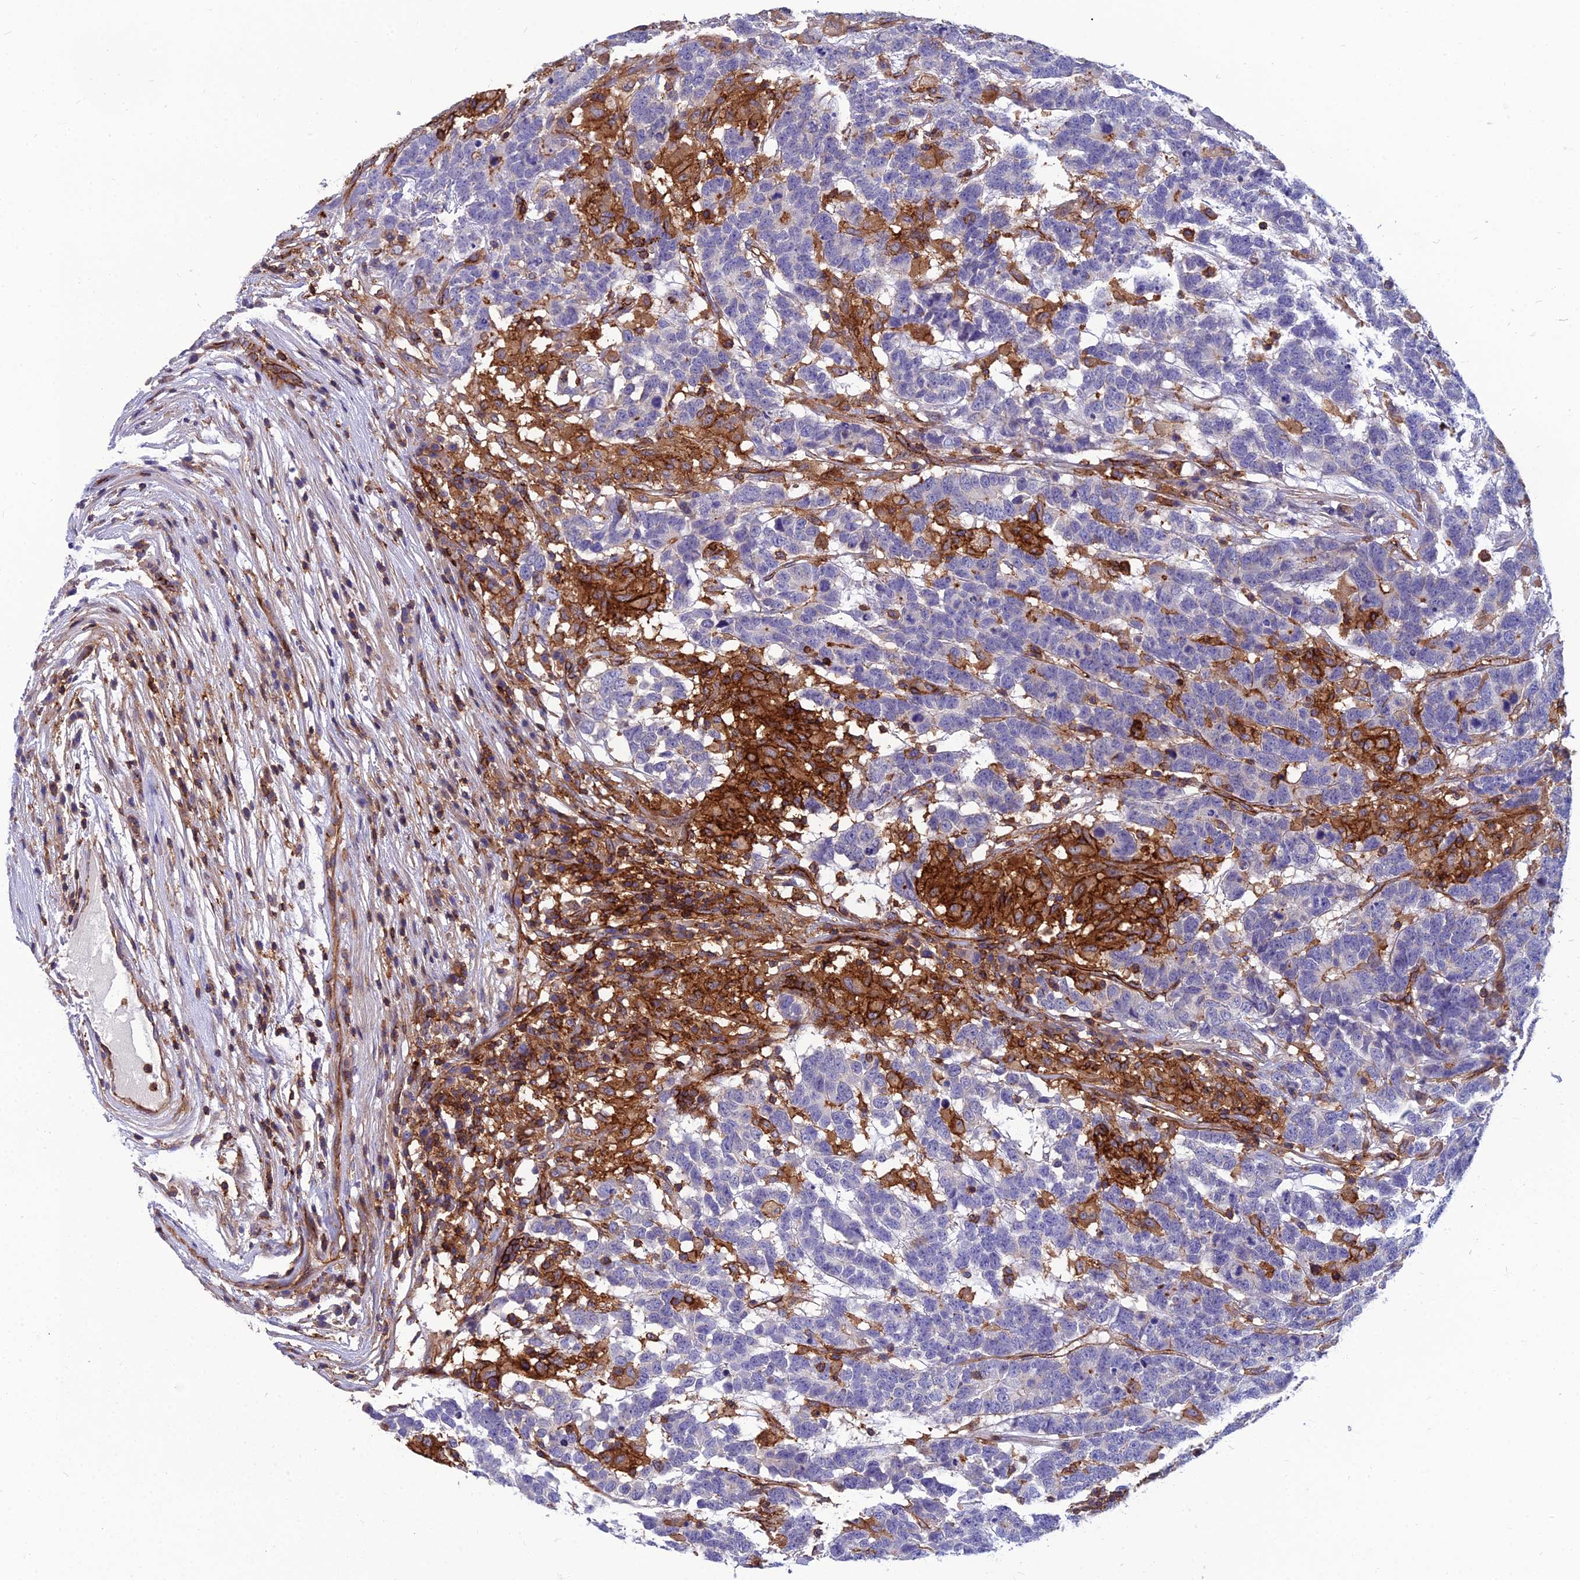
{"staining": {"intensity": "negative", "quantity": "none", "location": "none"}, "tissue": "testis cancer", "cell_type": "Tumor cells", "image_type": "cancer", "snomed": [{"axis": "morphology", "description": "Carcinoma, Embryonal, NOS"}, {"axis": "topography", "description": "Testis"}], "caption": "Immunohistochemical staining of human embryonal carcinoma (testis) reveals no significant positivity in tumor cells. (Stains: DAB (3,3'-diaminobenzidine) immunohistochemistry with hematoxylin counter stain, Microscopy: brightfield microscopy at high magnification).", "gene": "PPP1R18", "patient": {"sex": "male", "age": 26}}